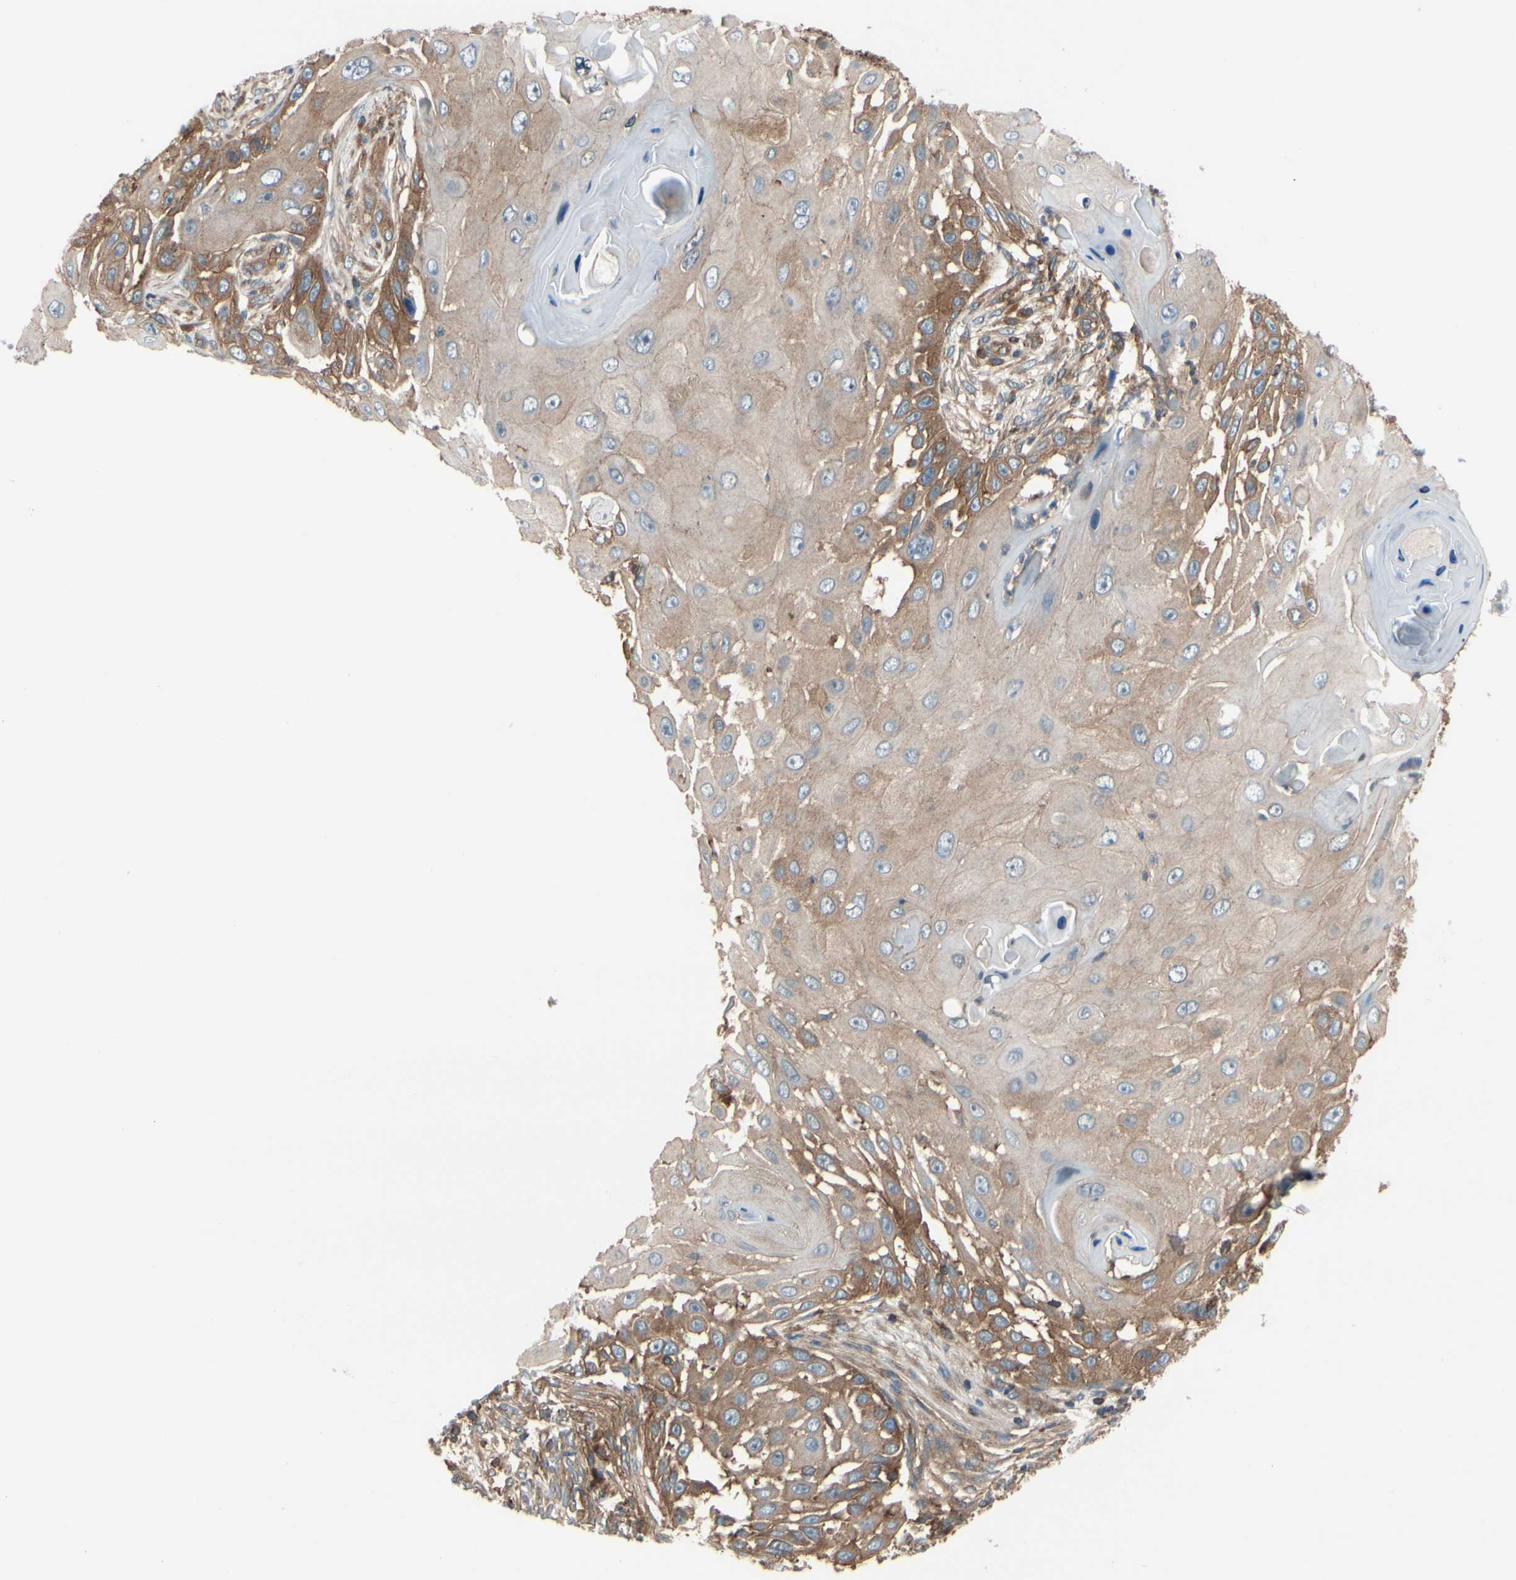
{"staining": {"intensity": "moderate", "quantity": "<25%", "location": "cytoplasmic/membranous"}, "tissue": "skin cancer", "cell_type": "Tumor cells", "image_type": "cancer", "snomed": [{"axis": "morphology", "description": "Squamous cell carcinoma, NOS"}, {"axis": "topography", "description": "Skin"}], "caption": "Immunohistochemical staining of human skin squamous cell carcinoma demonstrates low levels of moderate cytoplasmic/membranous protein staining in approximately <25% of tumor cells.", "gene": "EPS15", "patient": {"sex": "female", "age": 44}}